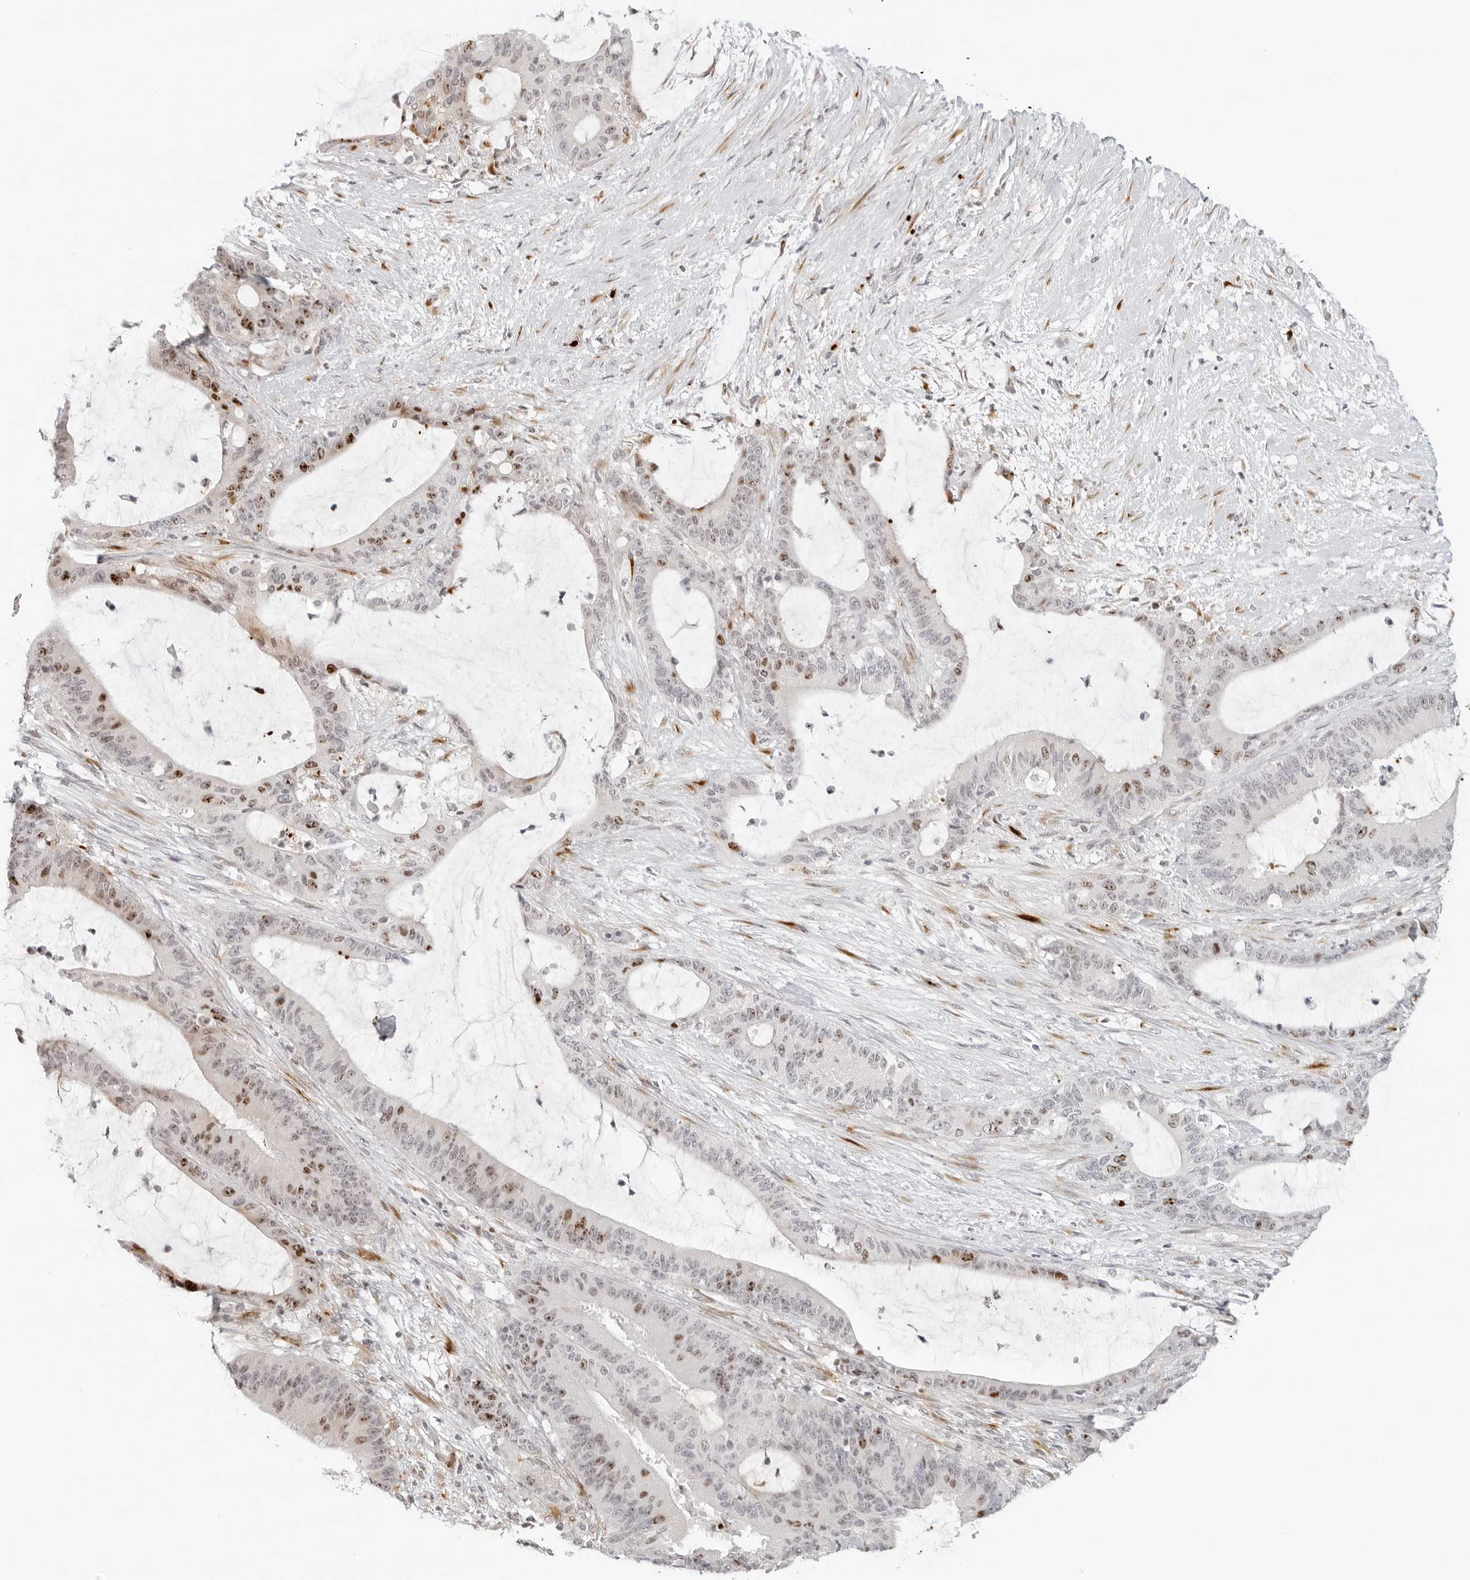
{"staining": {"intensity": "moderate", "quantity": "25%-75%", "location": "nuclear"}, "tissue": "liver cancer", "cell_type": "Tumor cells", "image_type": "cancer", "snomed": [{"axis": "morphology", "description": "Cholangiocarcinoma"}, {"axis": "topography", "description": "Liver"}], "caption": "Immunohistochemistry (IHC) micrograph of liver cancer stained for a protein (brown), which shows medium levels of moderate nuclear expression in approximately 25%-75% of tumor cells.", "gene": "ZNF678", "patient": {"sex": "female", "age": 73}}